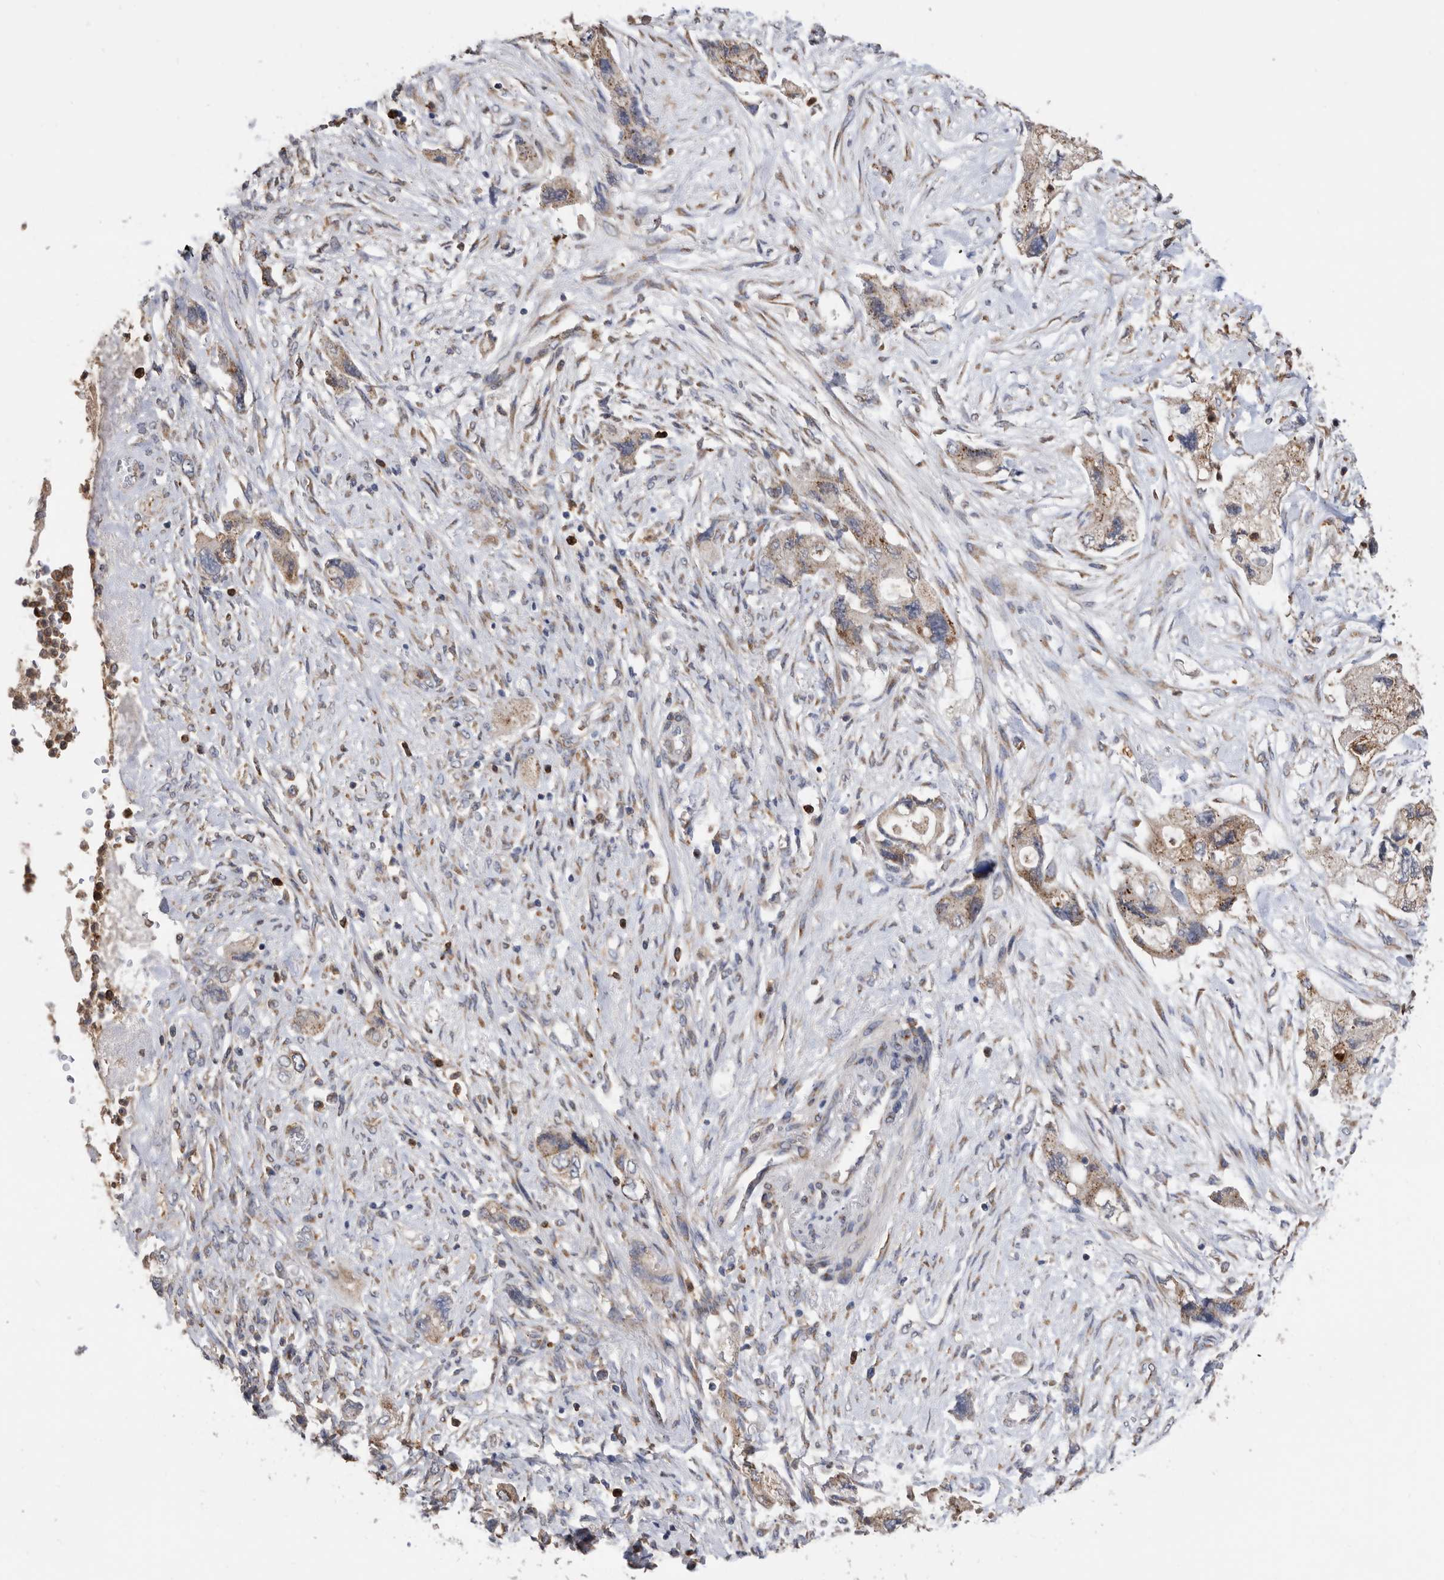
{"staining": {"intensity": "moderate", "quantity": ">75%", "location": "cytoplasmic/membranous"}, "tissue": "pancreatic cancer", "cell_type": "Tumor cells", "image_type": "cancer", "snomed": [{"axis": "morphology", "description": "Adenocarcinoma, NOS"}, {"axis": "topography", "description": "Pancreas"}], "caption": "Immunohistochemistry (IHC) of adenocarcinoma (pancreatic) demonstrates medium levels of moderate cytoplasmic/membranous positivity in approximately >75% of tumor cells.", "gene": "CRISPLD2", "patient": {"sex": "female", "age": 73}}